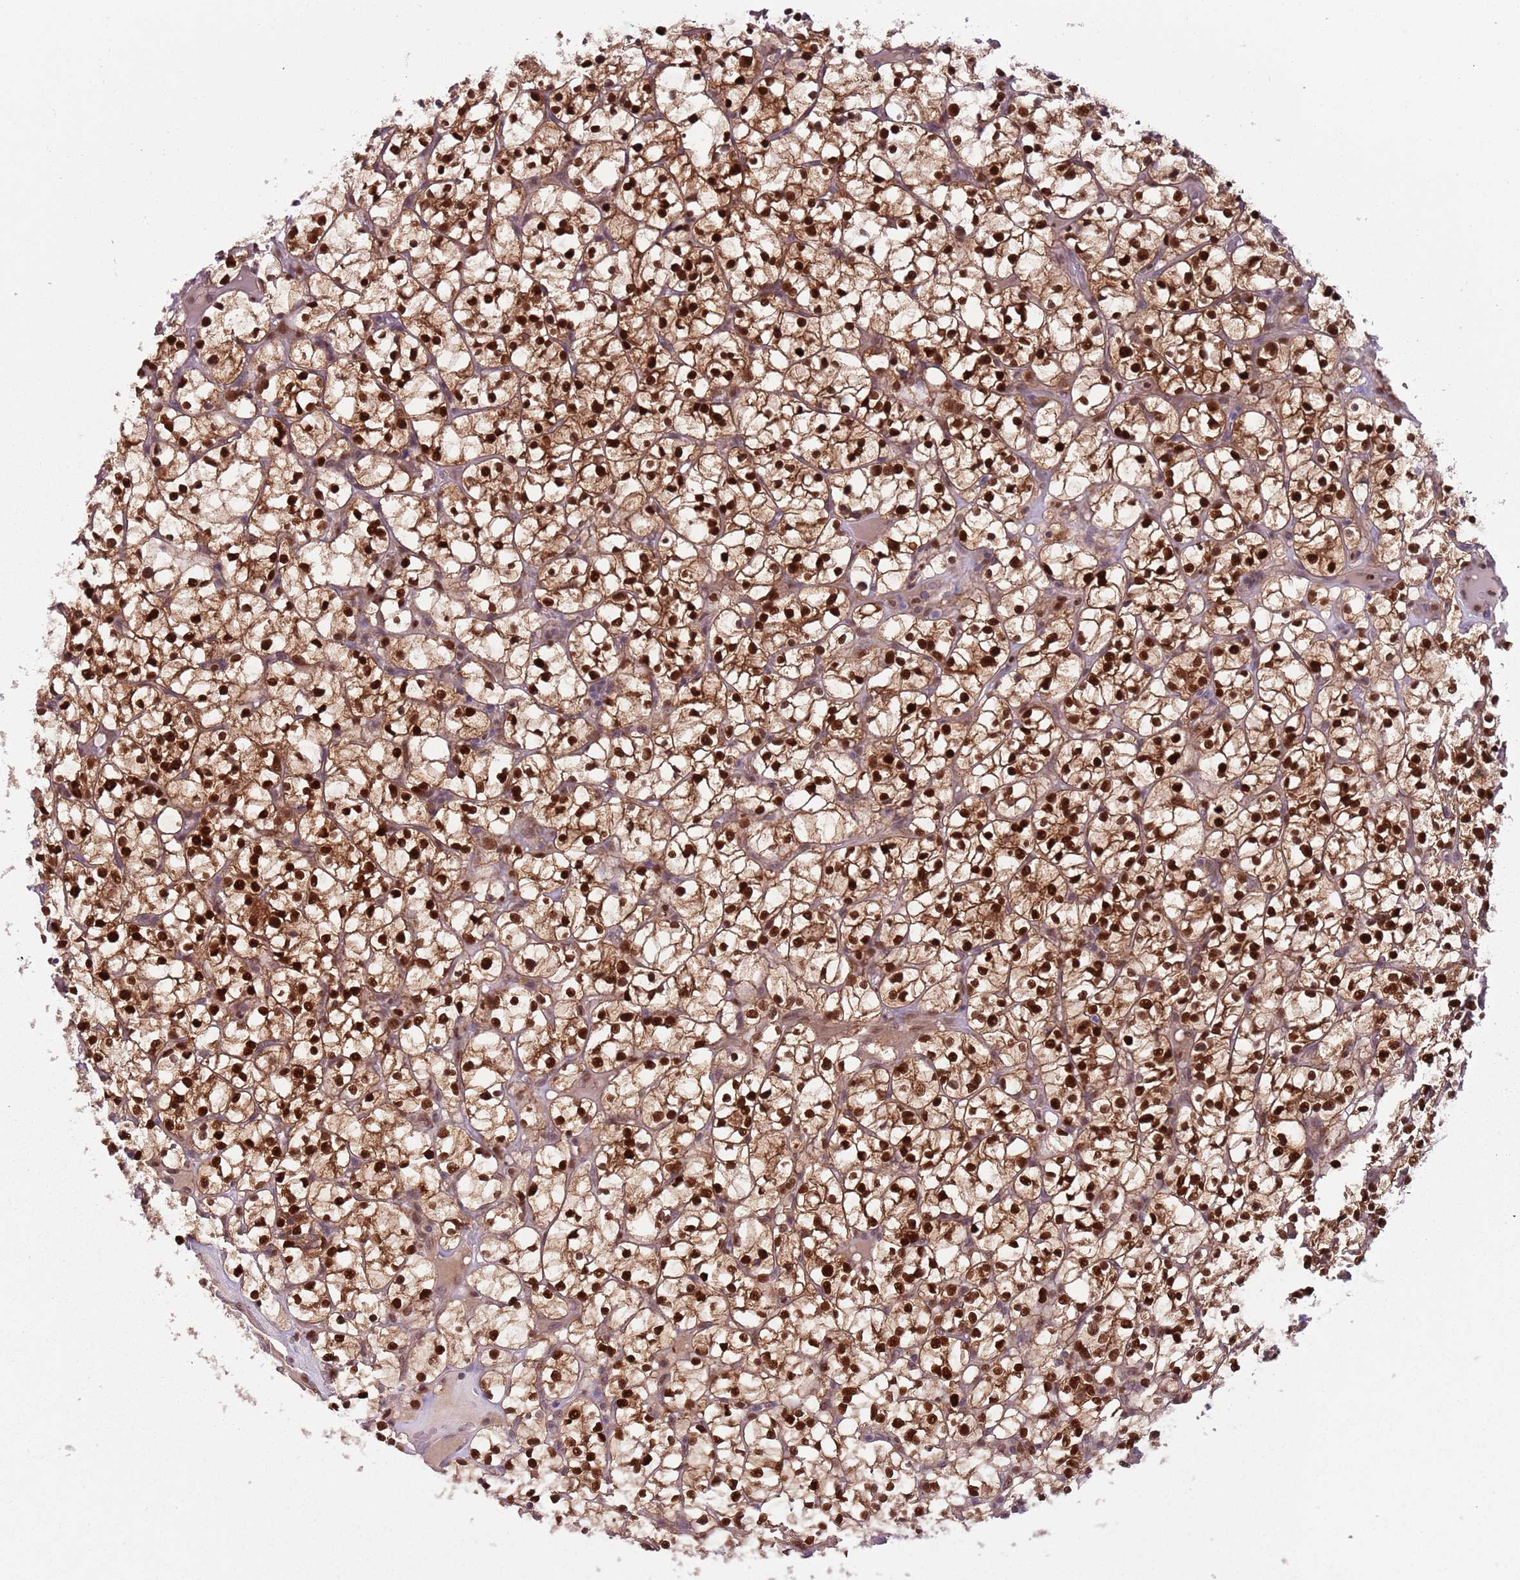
{"staining": {"intensity": "strong", "quantity": ">75%", "location": "cytoplasmic/membranous,nuclear"}, "tissue": "renal cancer", "cell_type": "Tumor cells", "image_type": "cancer", "snomed": [{"axis": "morphology", "description": "Adenocarcinoma, NOS"}, {"axis": "topography", "description": "Kidney"}], "caption": "A brown stain highlights strong cytoplasmic/membranous and nuclear positivity of a protein in human renal adenocarcinoma tumor cells. The staining was performed using DAB, with brown indicating positive protein expression. Nuclei are stained blue with hematoxylin.", "gene": "RMND5B", "patient": {"sex": "female", "age": 64}}